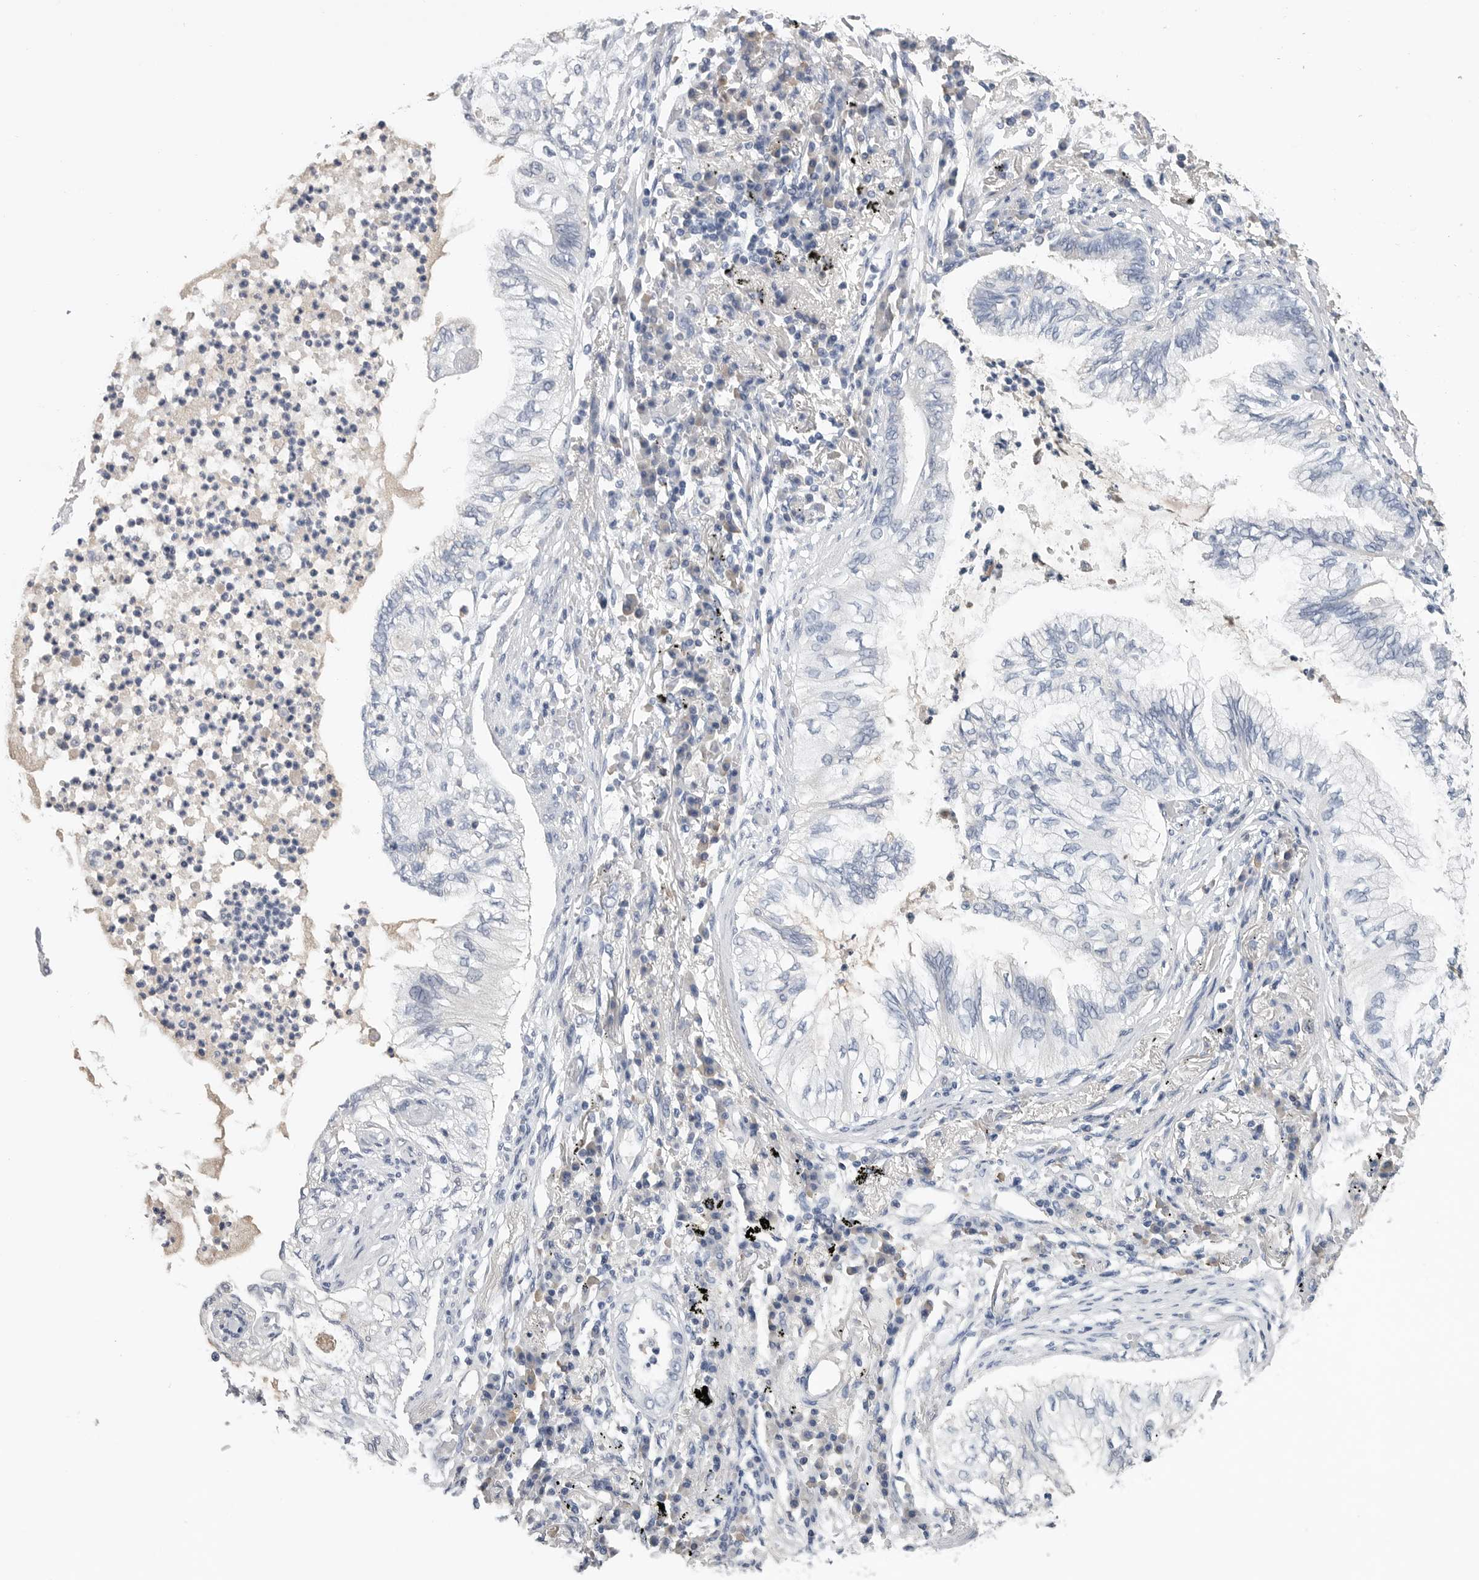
{"staining": {"intensity": "negative", "quantity": "none", "location": "none"}, "tissue": "lung cancer", "cell_type": "Tumor cells", "image_type": "cancer", "snomed": [{"axis": "morphology", "description": "Normal tissue, NOS"}, {"axis": "morphology", "description": "Adenocarcinoma, NOS"}, {"axis": "topography", "description": "Bronchus"}, {"axis": "topography", "description": "Lung"}], "caption": "Micrograph shows no protein staining in tumor cells of adenocarcinoma (lung) tissue. Nuclei are stained in blue.", "gene": "FABP6", "patient": {"sex": "female", "age": 70}}